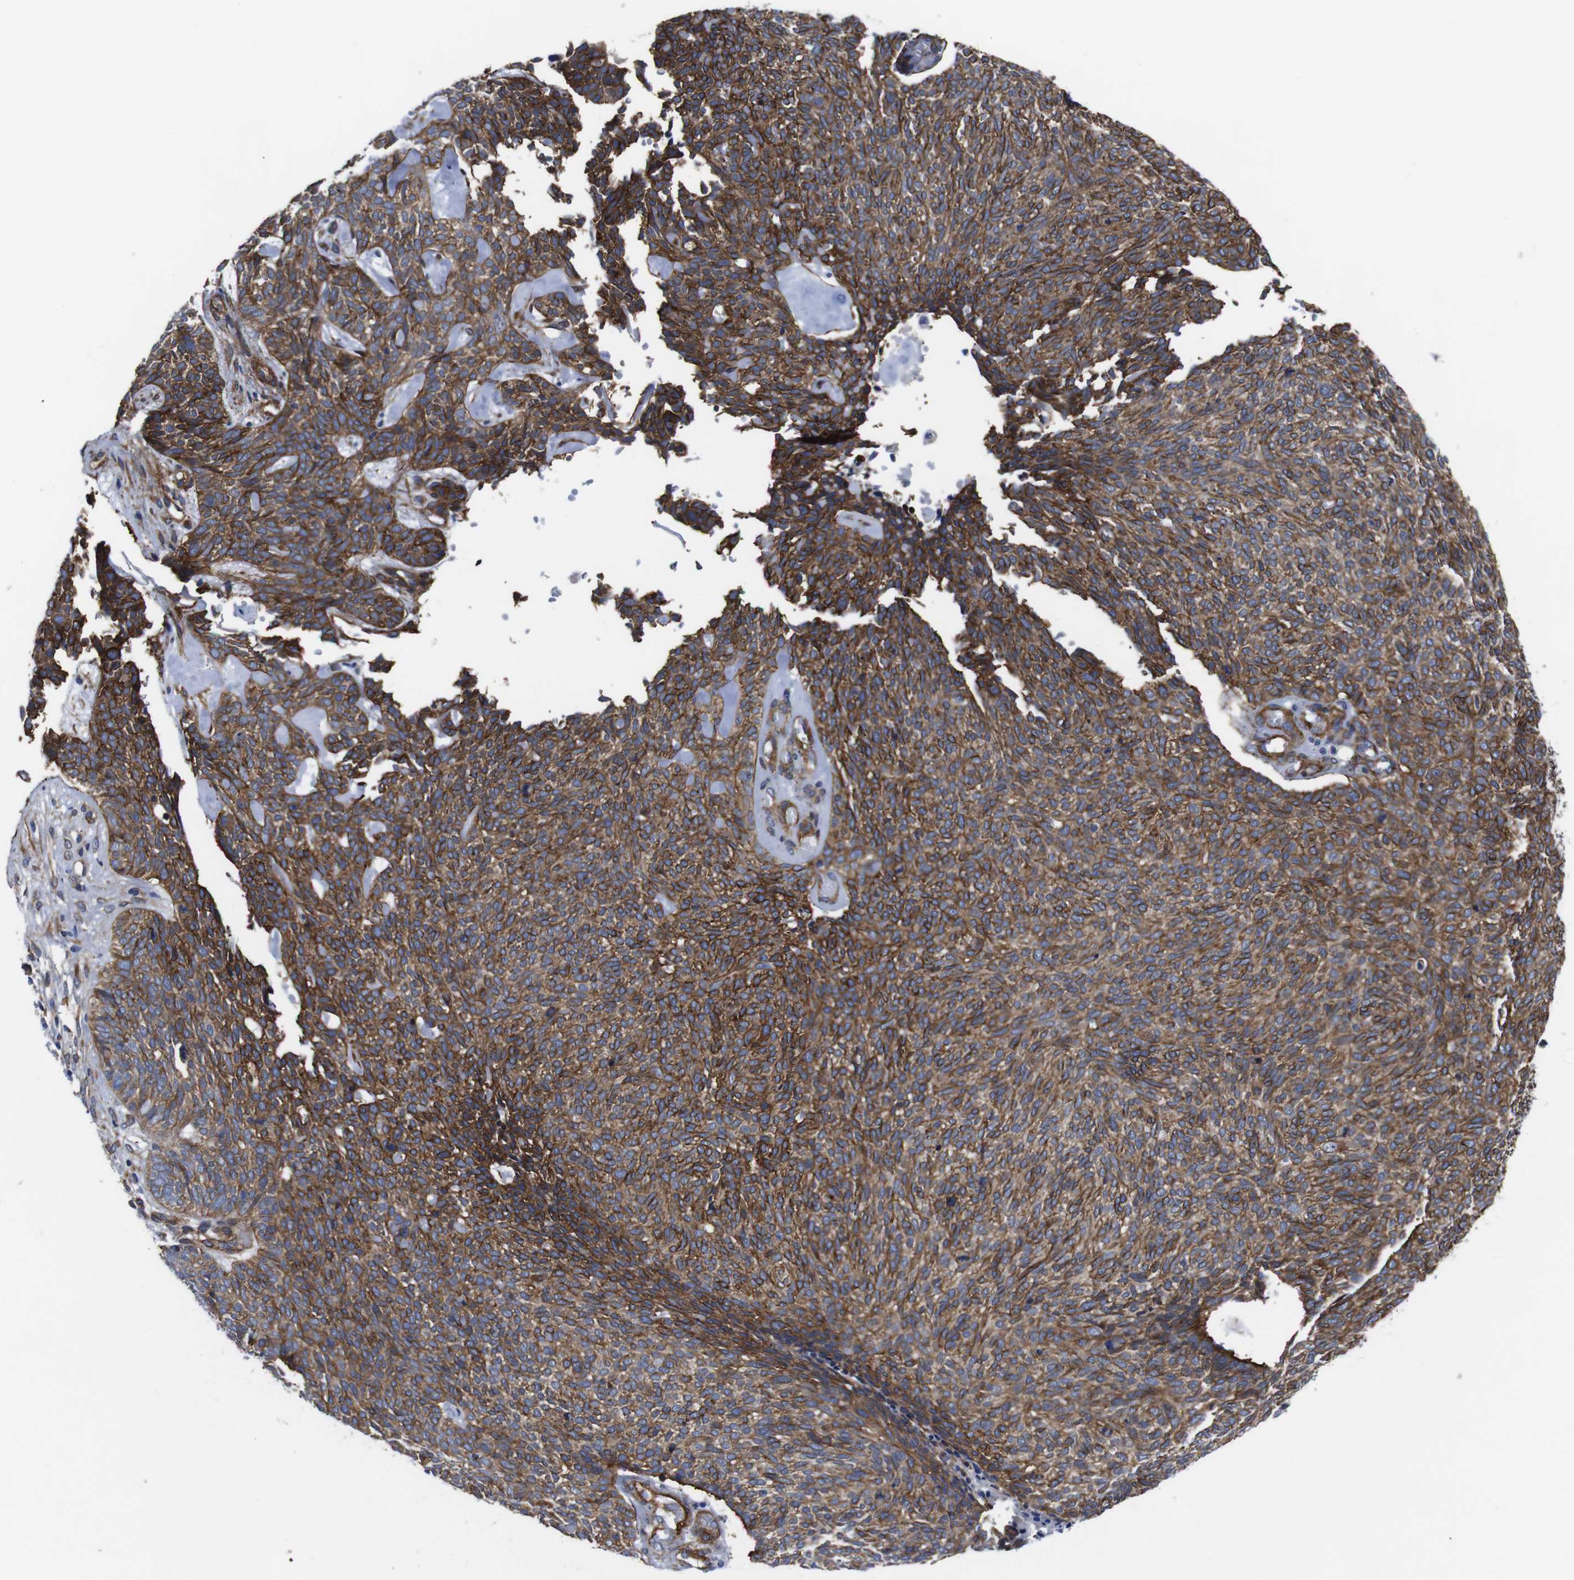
{"staining": {"intensity": "moderate", "quantity": ">75%", "location": "cytoplasmic/membranous"}, "tissue": "skin cancer", "cell_type": "Tumor cells", "image_type": "cancer", "snomed": [{"axis": "morphology", "description": "Basal cell carcinoma"}, {"axis": "topography", "description": "Skin"}], "caption": "Immunohistochemistry (DAB (3,3'-diaminobenzidine)) staining of human basal cell carcinoma (skin) shows moderate cytoplasmic/membranous protein positivity in about >75% of tumor cells.", "gene": "WNT10A", "patient": {"sex": "female", "age": 84}}